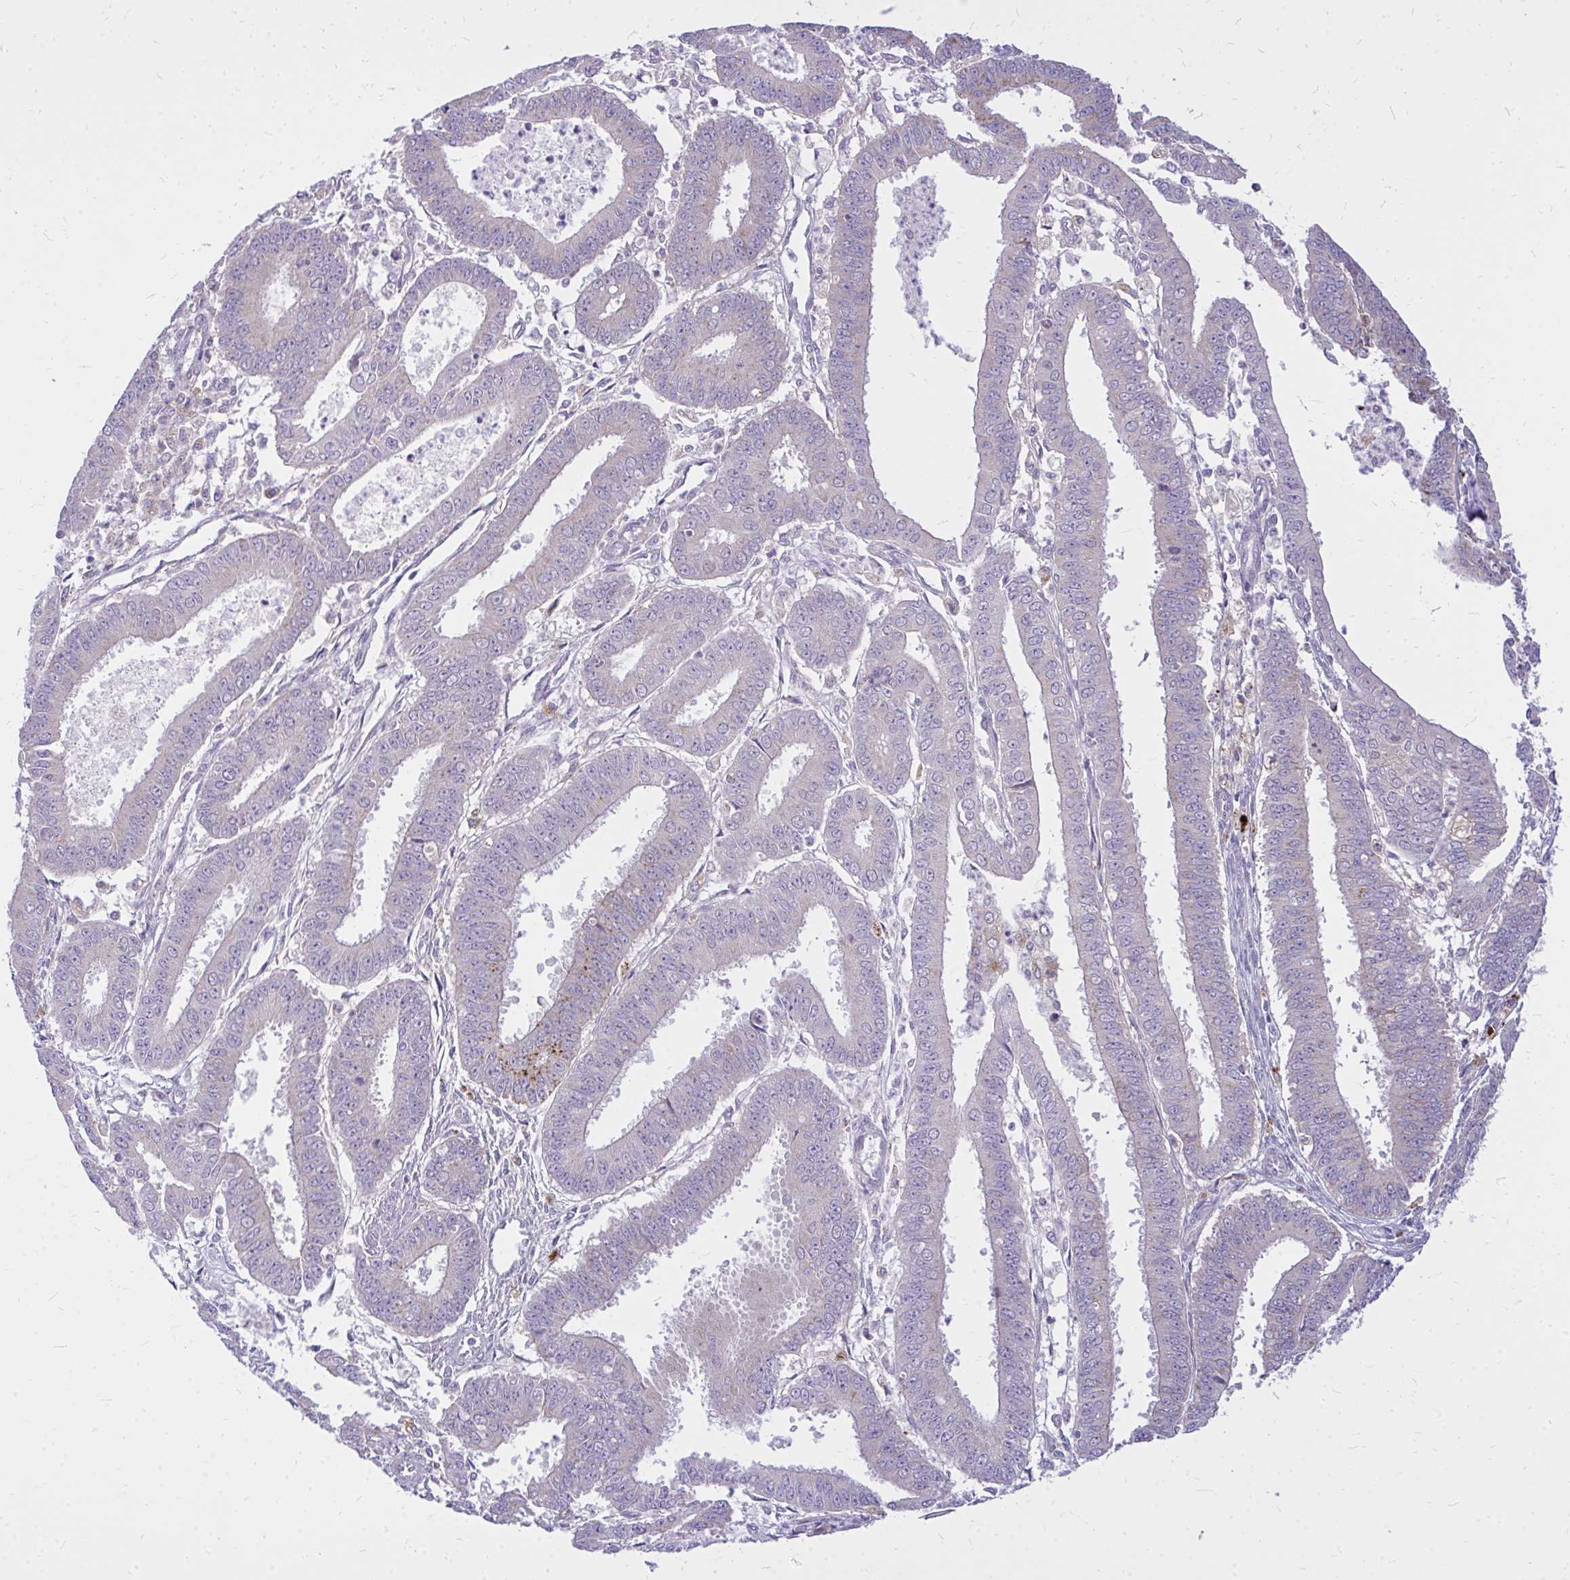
{"staining": {"intensity": "moderate", "quantity": "<25%", "location": "cytoplasmic/membranous"}, "tissue": "endometrial cancer", "cell_type": "Tumor cells", "image_type": "cancer", "snomed": [{"axis": "morphology", "description": "Adenocarcinoma, NOS"}, {"axis": "topography", "description": "Endometrium"}], "caption": "Human endometrial cancer (adenocarcinoma) stained with a brown dye shows moderate cytoplasmic/membranous positive staining in about <25% of tumor cells.", "gene": "ZSCAN25", "patient": {"sex": "female", "age": 73}}